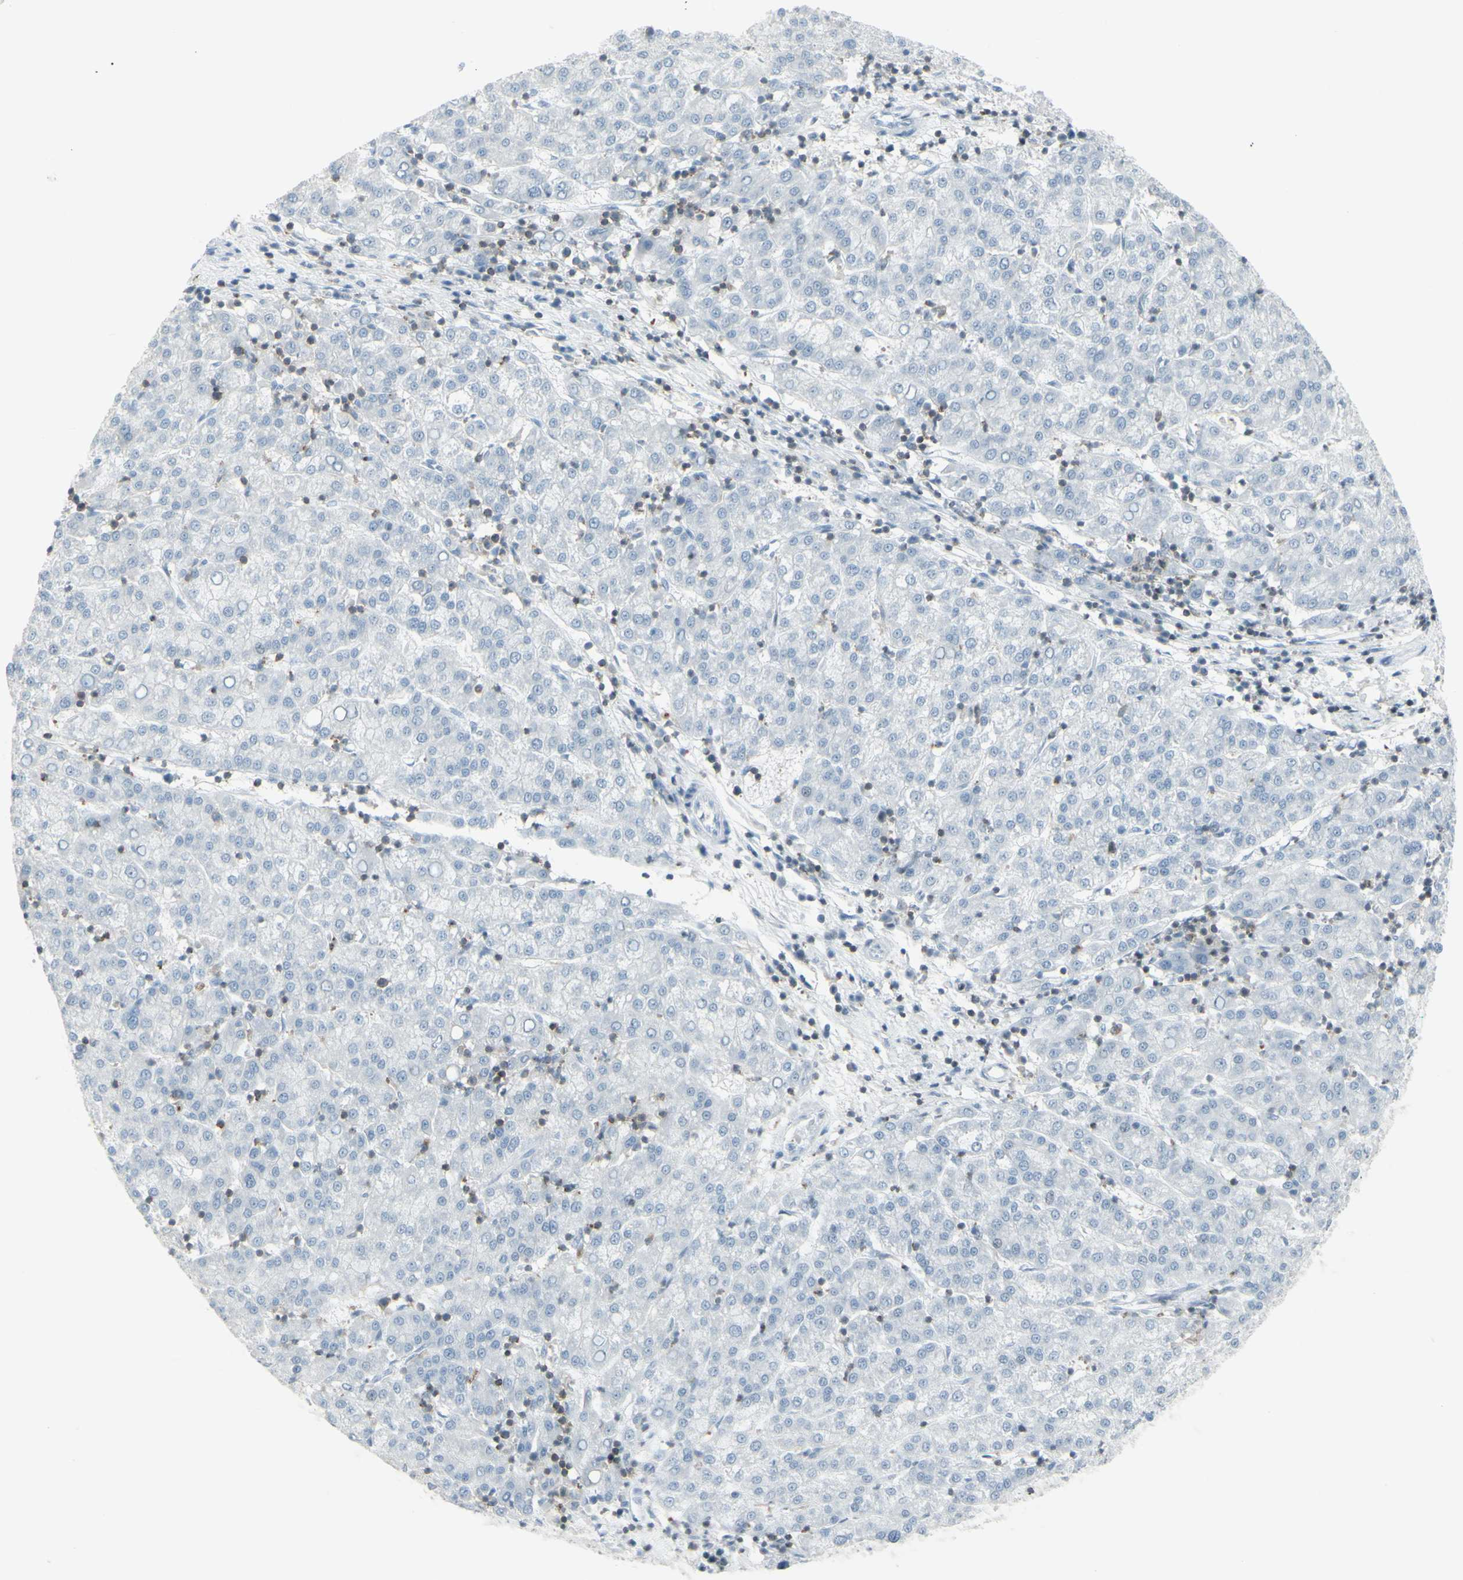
{"staining": {"intensity": "negative", "quantity": "none", "location": "none"}, "tissue": "liver cancer", "cell_type": "Tumor cells", "image_type": "cancer", "snomed": [{"axis": "morphology", "description": "Carcinoma, Hepatocellular, NOS"}, {"axis": "topography", "description": "Liver"}], "caption": "IHC of human liver hepatocellular carcinoma reveals no positivity in tumor cells. The staining is performed using DAB brown chromogen with nuclei counter-stained in using hematoxylin.", "gene": "NRG1", "patient": {"sex": "female", "age": 58}}